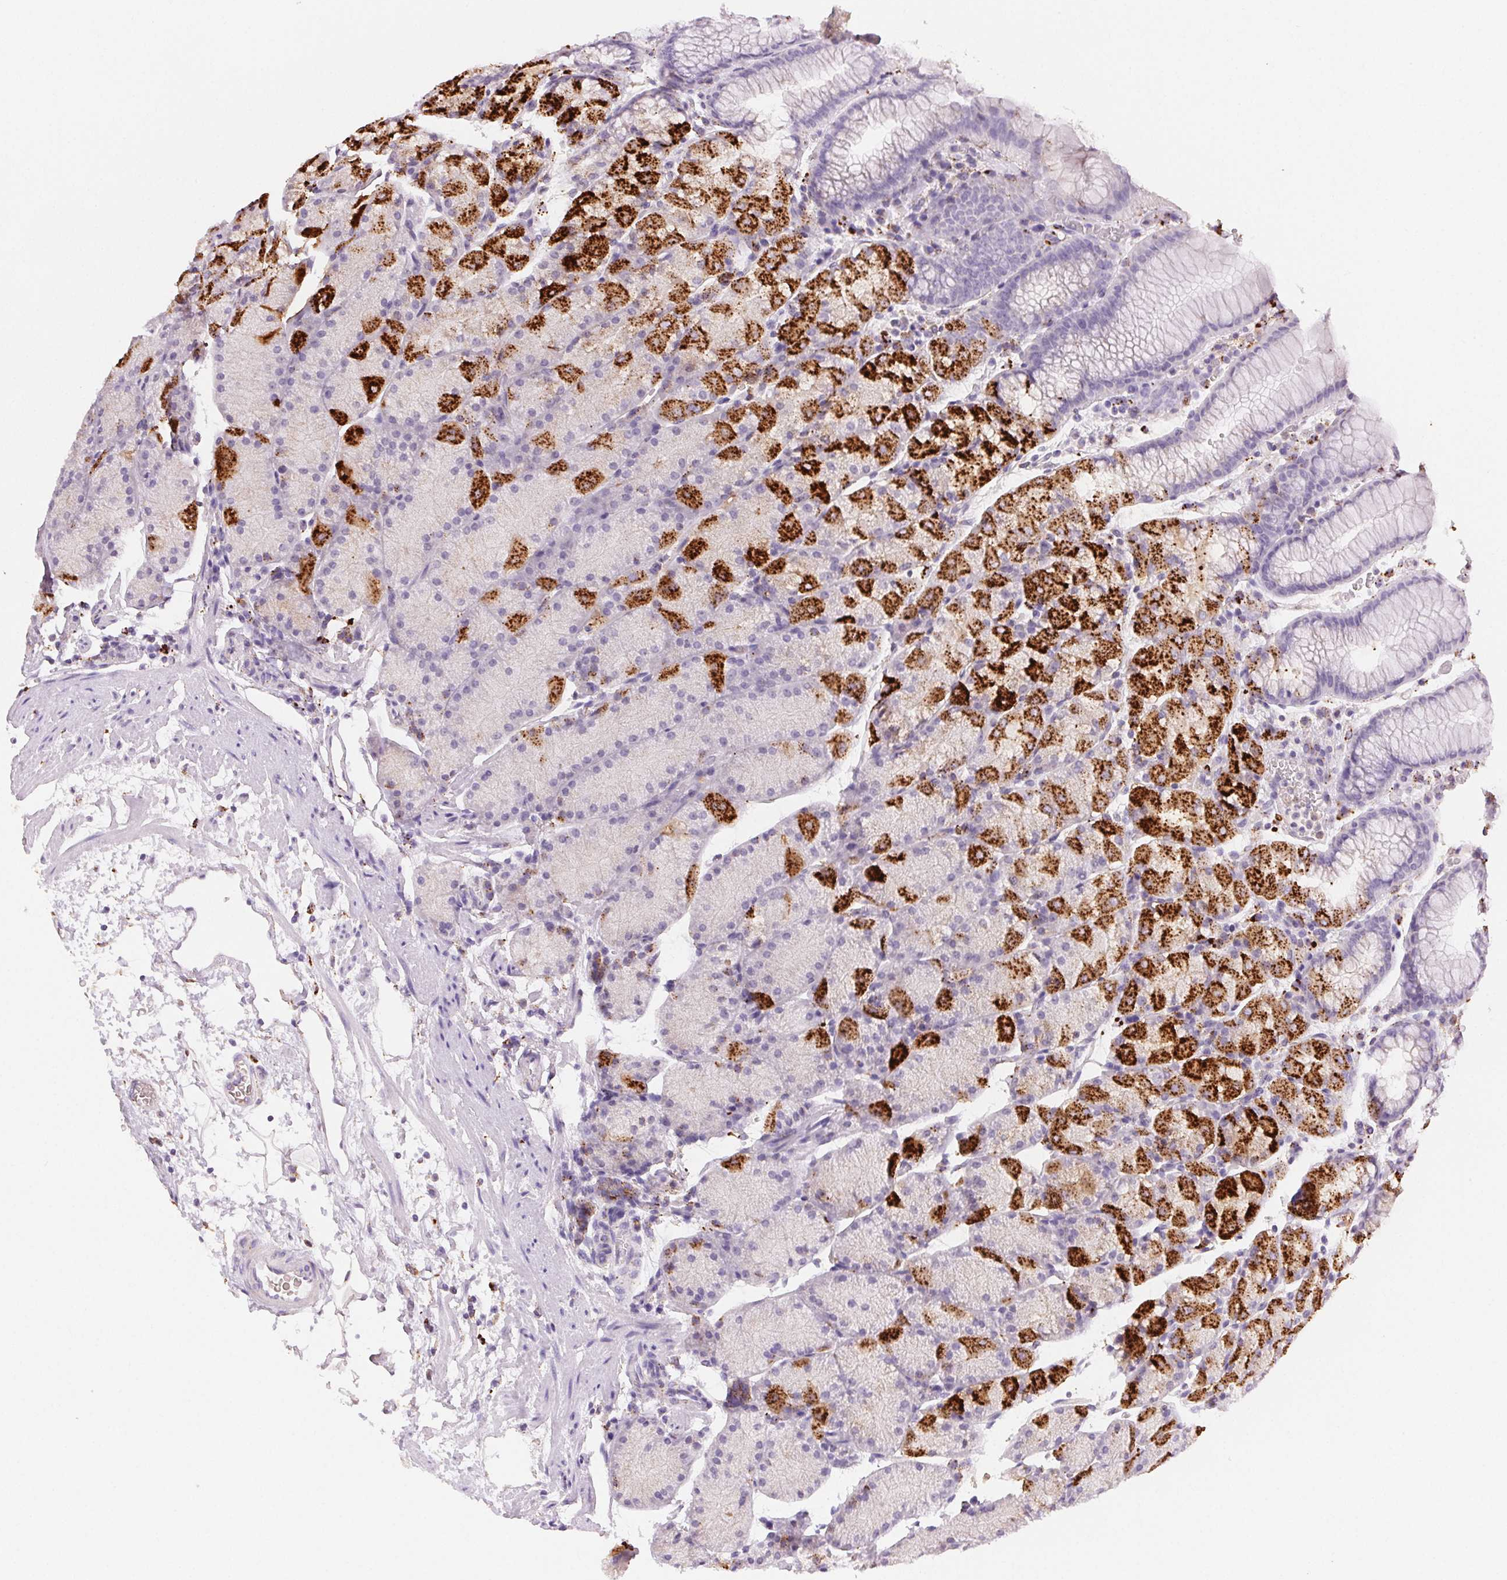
{"staining": {"intensity": "strong", "quantity": "<25%", "location": "cytoplasmic/membranous"}, "tissue": "stomach", "cell_type": "Glandular cells", "image_type": "normal", "snomed": [{"axis": "morphology", "description": "Normal tissue, NOS"}, {"axis": "topography", "description": "Stomach, upper"}, {"axis": "topography", "description": "Stomach"}], "caption": "Stomach stained with immunohistochemistry (IHC) displays strong cytoplasmic/membranous expression in approximately <25% of glandular cells. (brown staining indicates protein expression, while blue staining denotes nuclei).", "gene": "SCPEP1", "patient": {"sex": "male", "age": 76}}